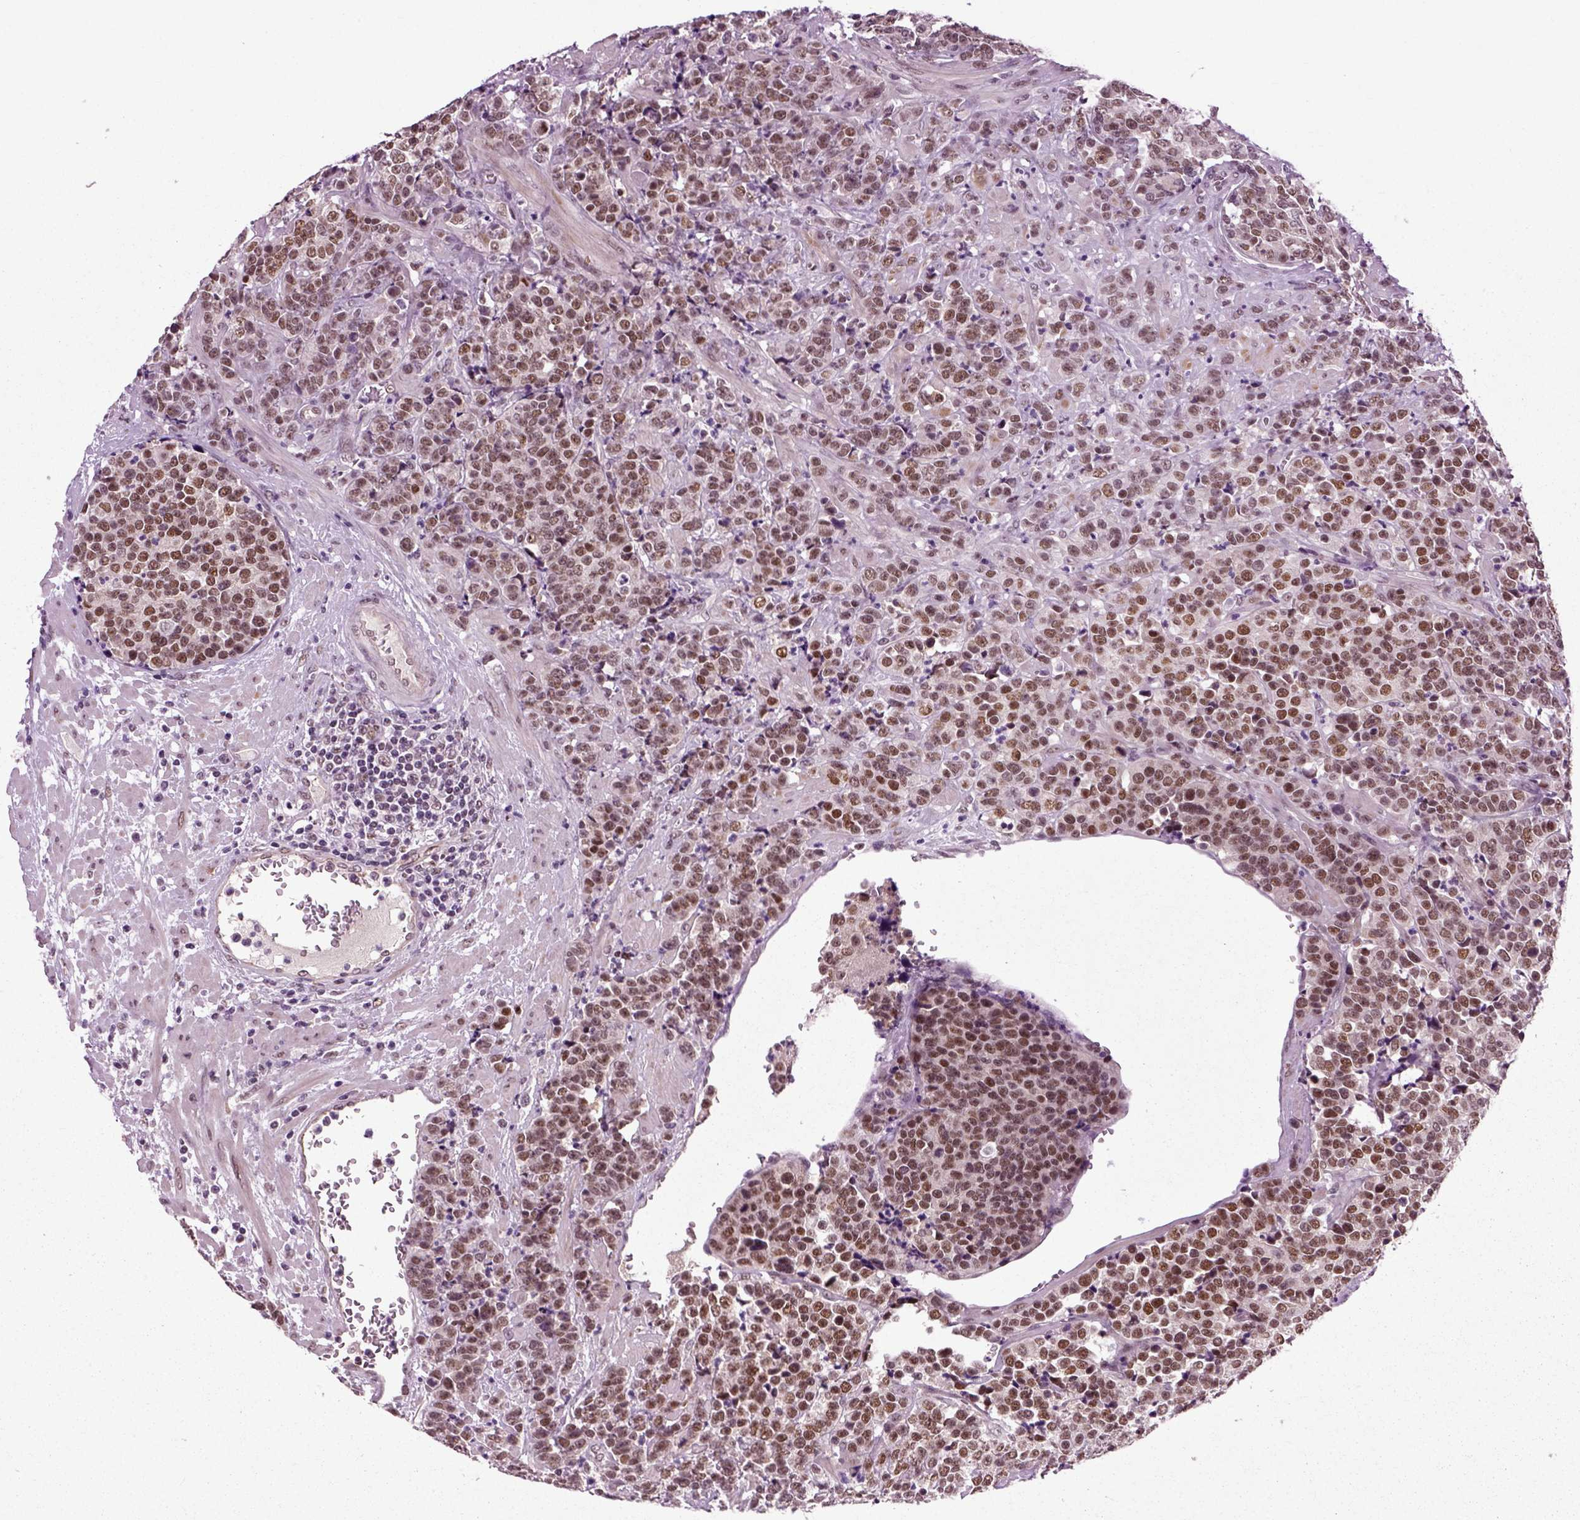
{"staining": {"intensity": "strong", "quantity": ">75%", "location": "nuclear"}, "tissue": "prostate cancer", "cell_type": "Tumor cells", "image_type": "cancer", "snomed": [{"axis": "morphology", "description": "Adenocarcinoma, NOS"}, {"axis": "topography", "description": "Prostate"}], "caption": "Adenocarcinoma (prostate) stained with a protein marker exhibits strong staining in tumor cells.", "gene": "RCOR3", "patient": {"sex": "male", "age": 67}}